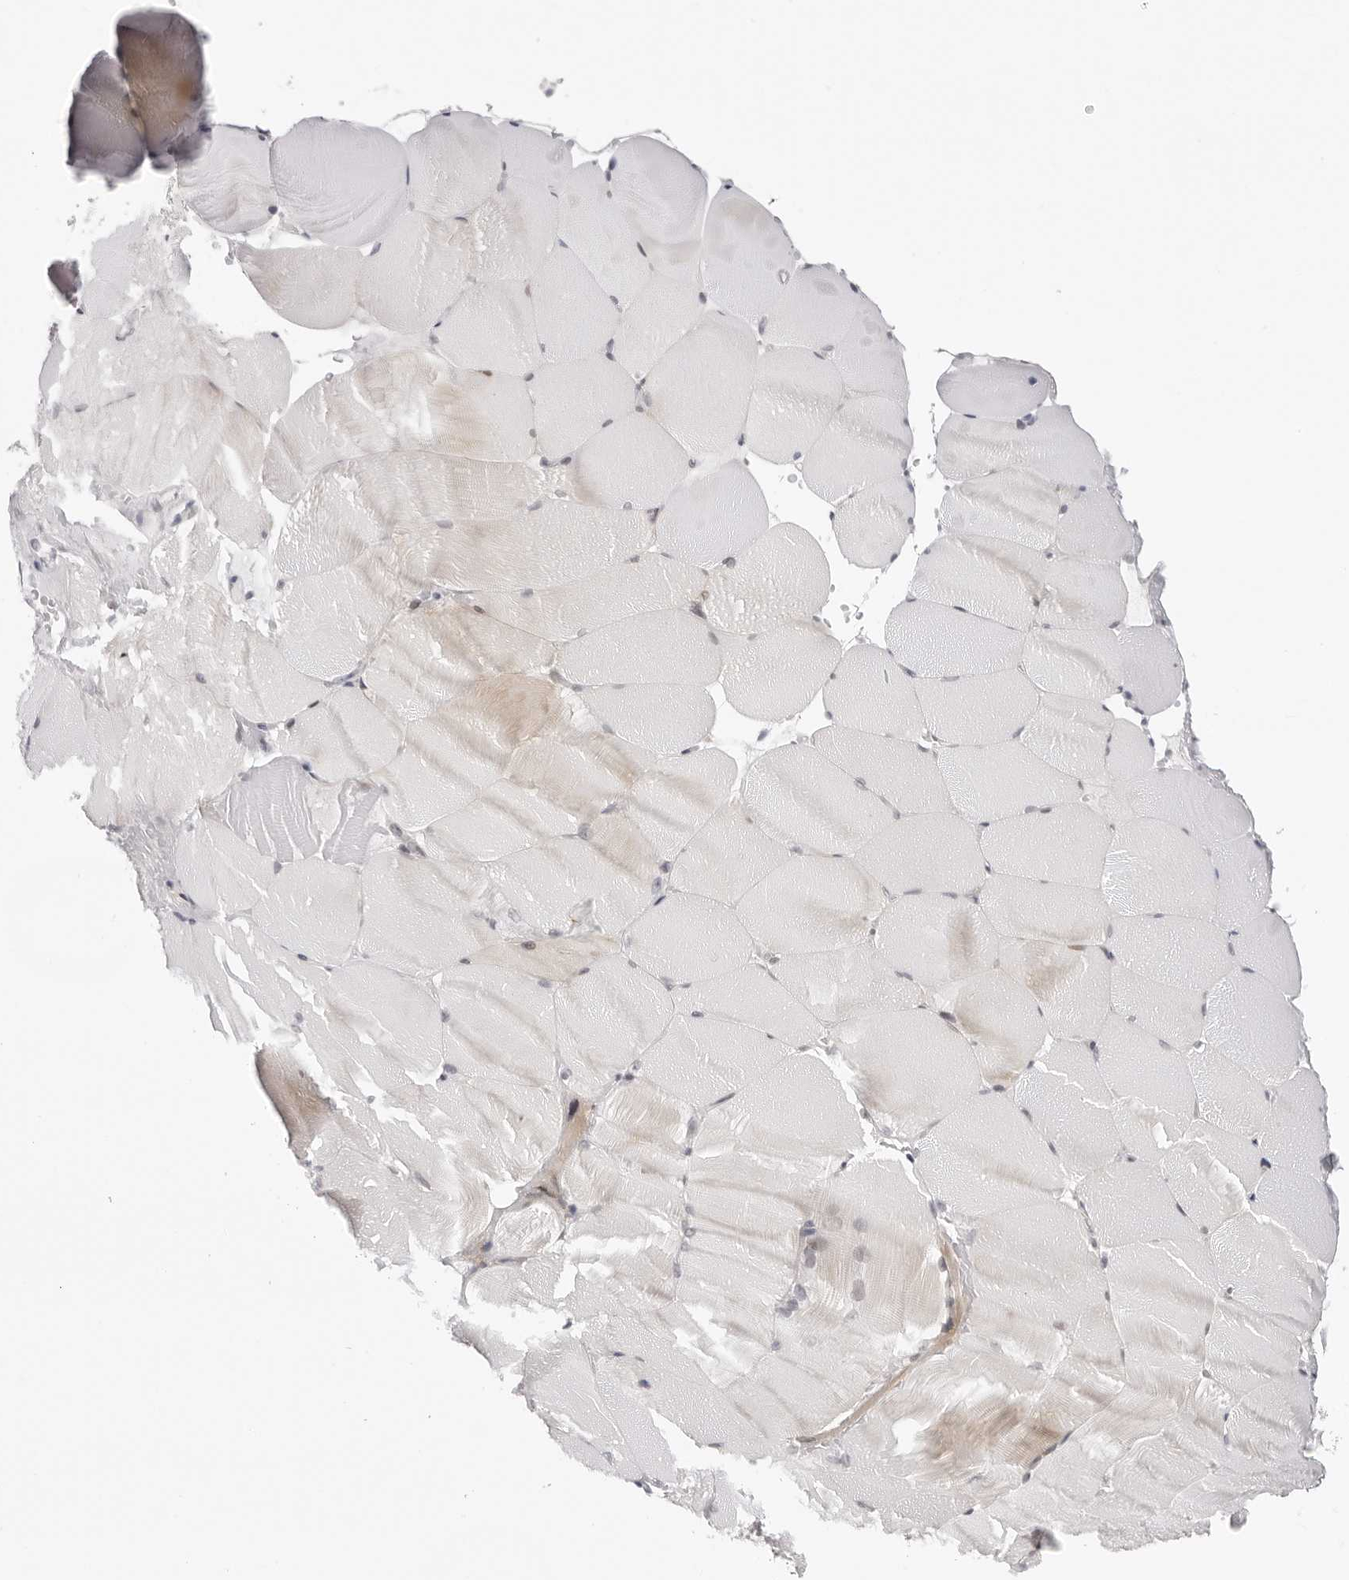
{"staining": {"intensity": "weak", "quantity": "<25%", "location": "cytoplasmic/membranous"}, "tissue": "skeletal muscle", "cell_type": "Myocytes", "image_type": "normal", "snomed": [{"axis": "morphology", "description": "Normal tissue, NOS"}, {"axis": "topography", "description": "Skeletal muscle"}, {"axis": "topography", "description": "Parathyroid gland"}], "caption": "IHC of normal skeletal muscle displays no positivity in myocytes.", "gene": "PRUNE1", "patient": {"sex": "female", "age": 37}}